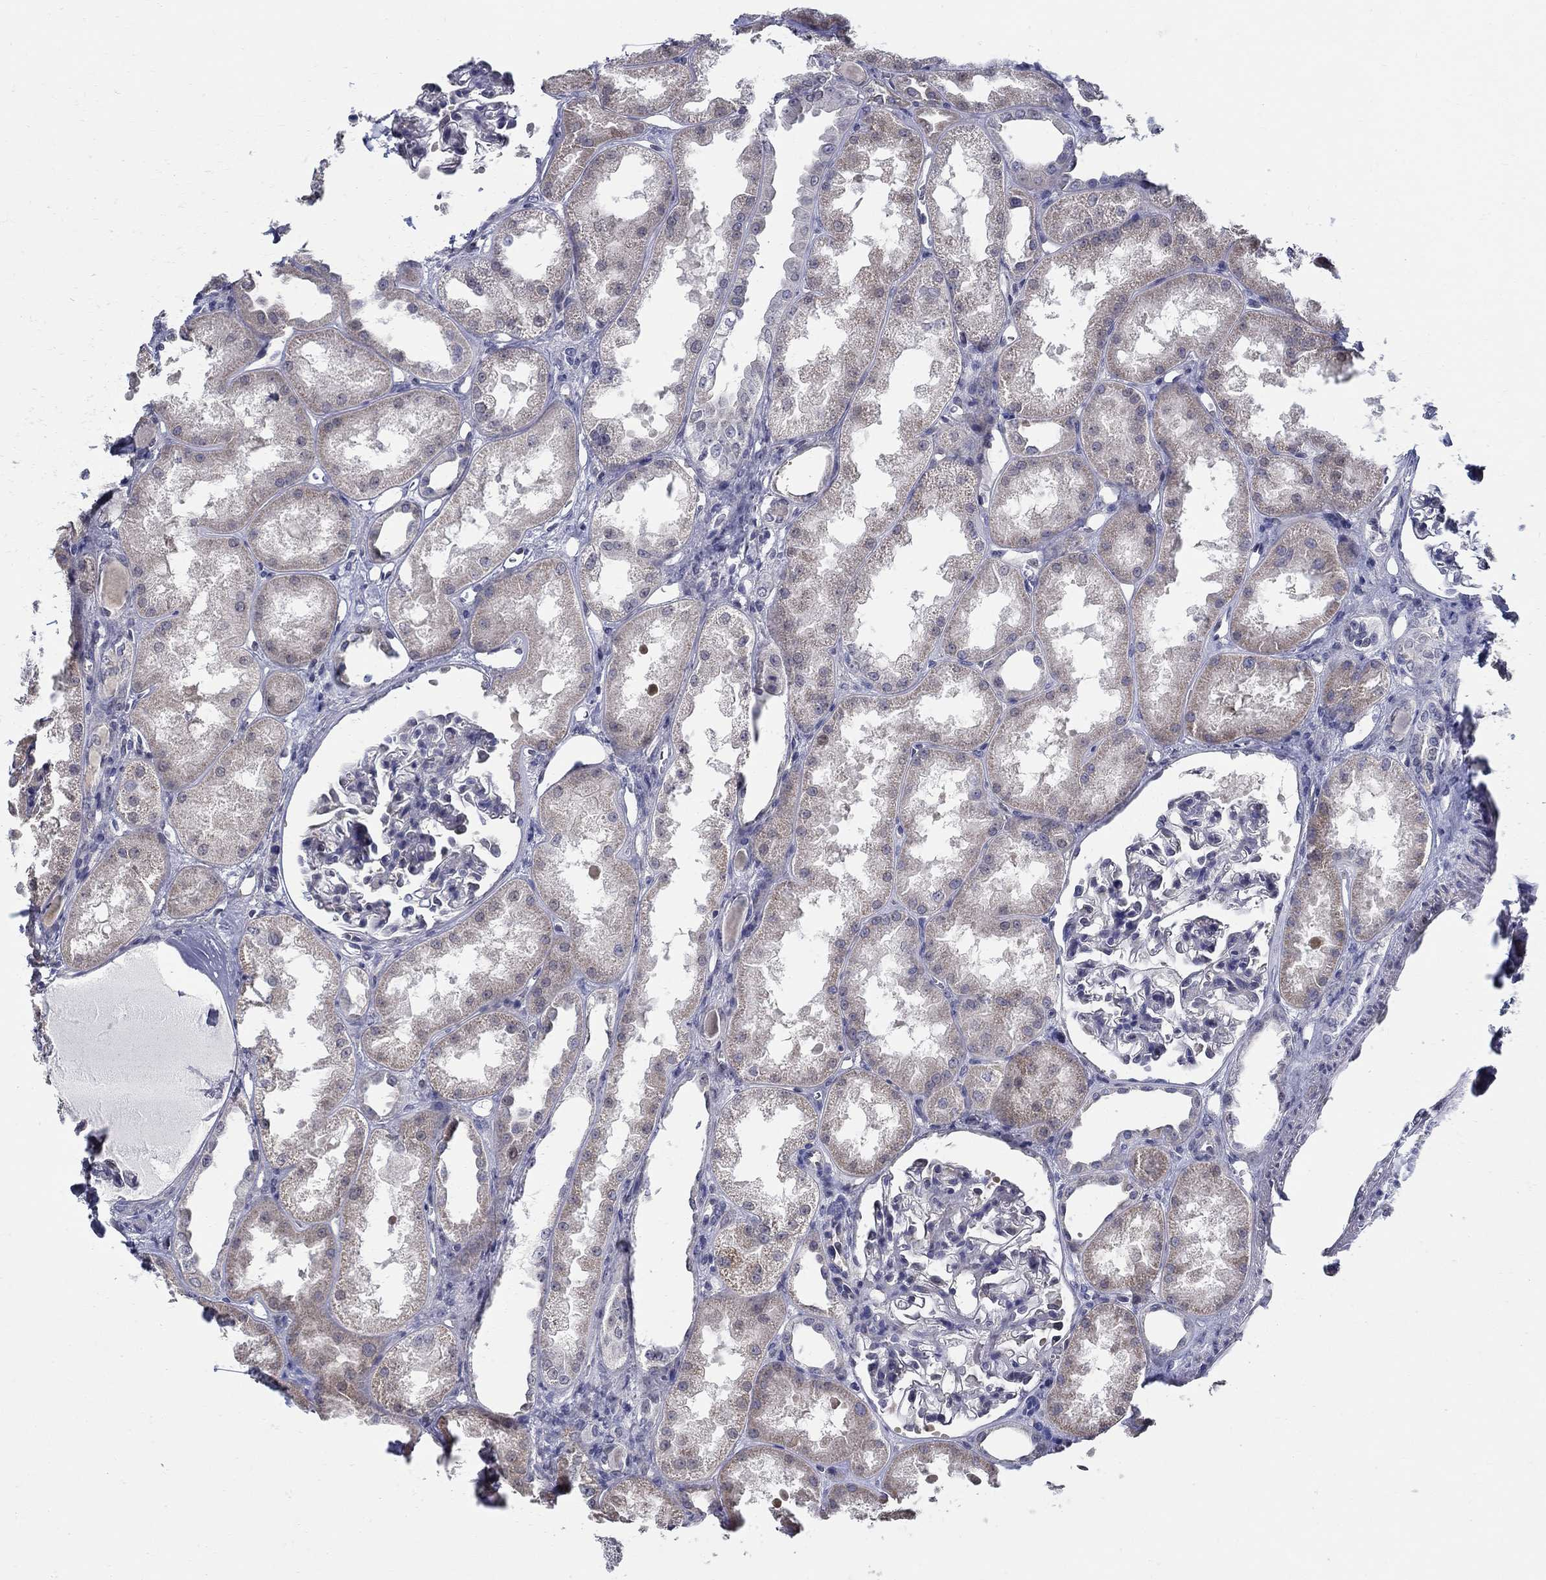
{"staining": {"intensity": "moderate", "quantity": "<25%", "location": "nuclear"}, "tissue": "kidney", "cell_type": "Cells in glomeruli", "image_type": "normal", "snomed": [{"axis": "morphology", "description": "Normal tissue, NOS"}, {"axis": "topography", "description": "Kidney"}], "caption": "Immunohistochemical staining of normal kidney reveals <25% levels of moderate nuclear protein positivity in about <25% of cells in glomeruli. The protein of interest is shown in brown color, while the nuclei are stained blue.", "gene": "C16orf46", "patient": {"sex": "male", "age": 61}}